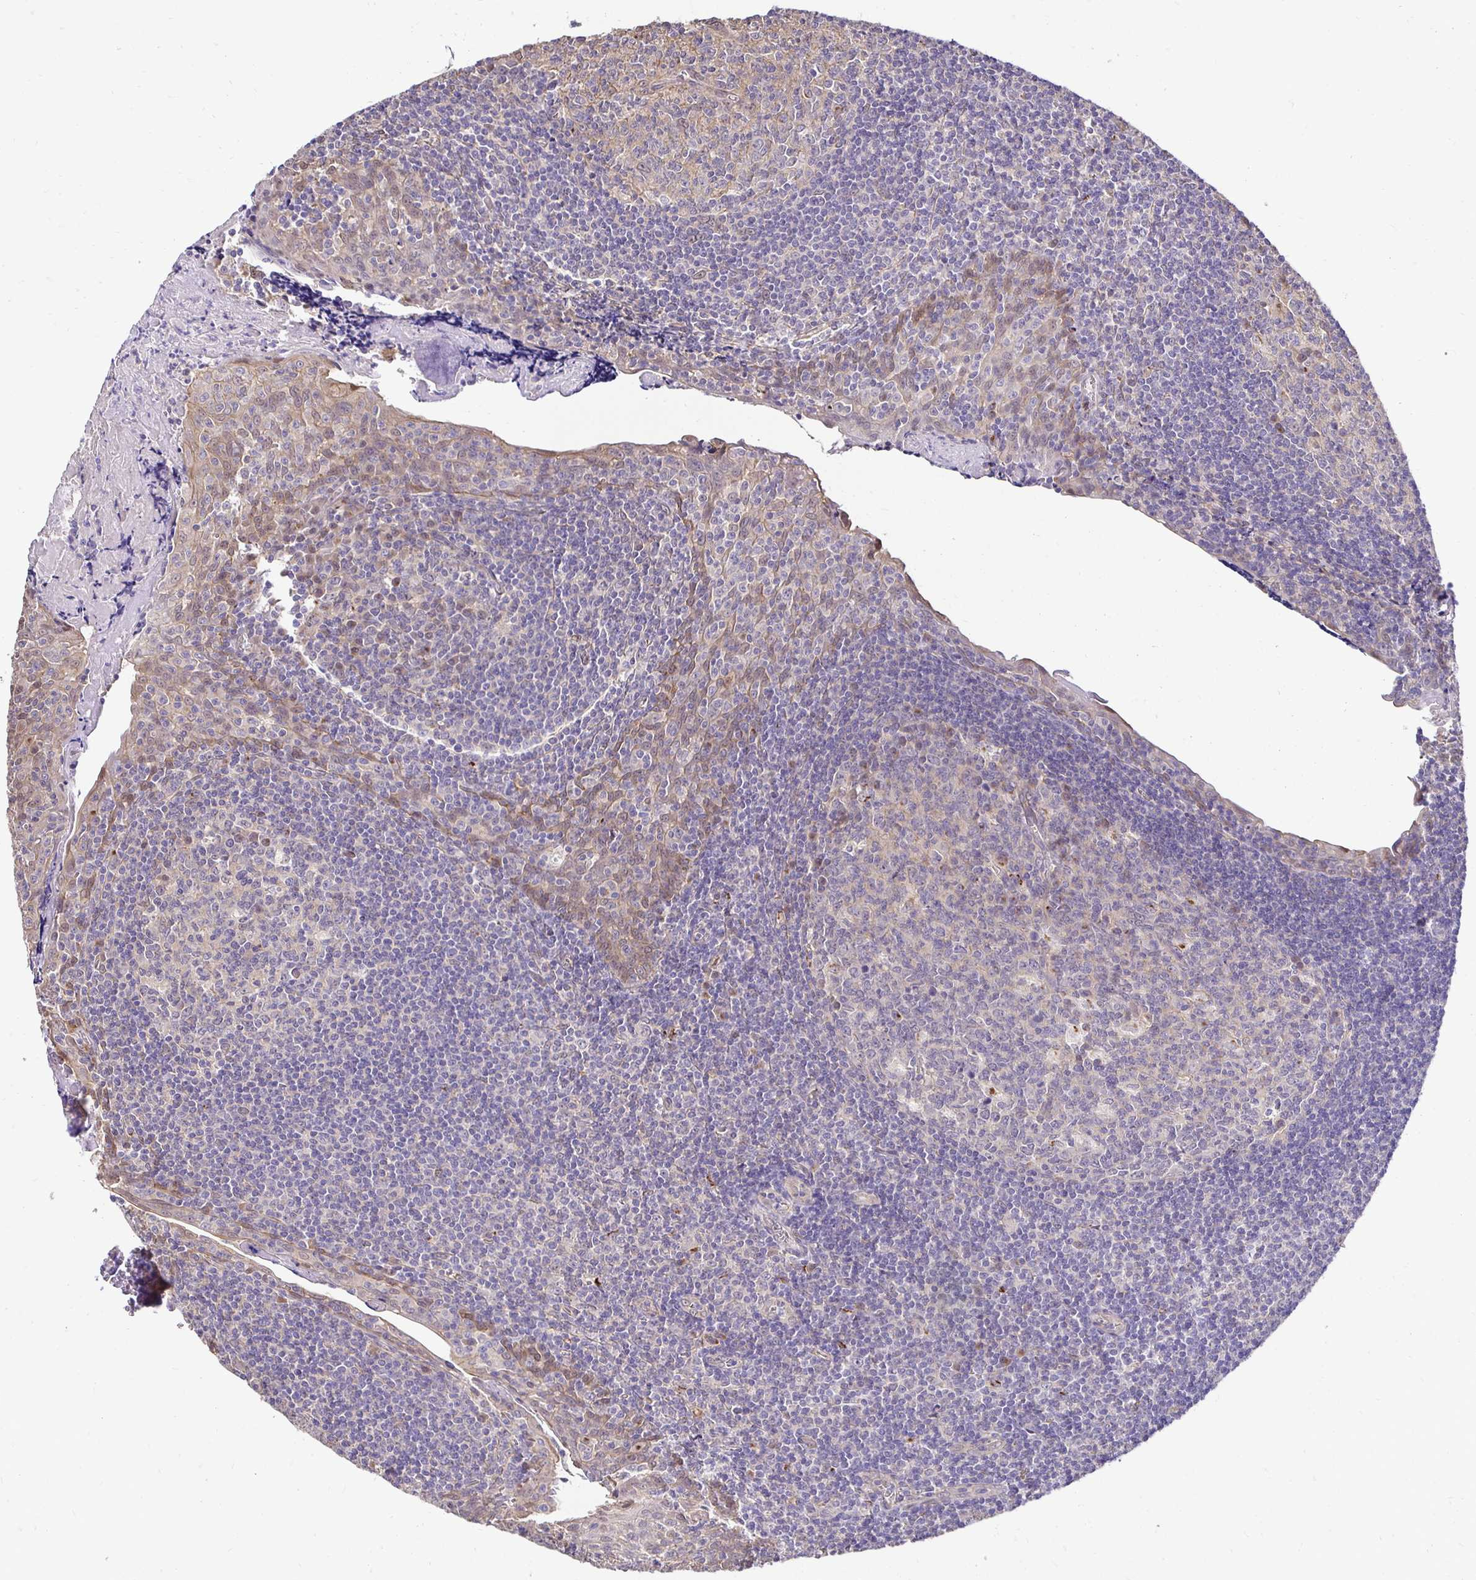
{"staining": {"intensity": "negative", "quantity": "none", "location": "none"}, "tissue": "tonsil", "cell_type": "Germinal center cells", "image_type": "normal", "snomed": [{"axis": "morphology", "description": "Normal tissue, NOS"}, {"axis": "morphology", "description": "Inflammation, NOS"}, {"axis": "topography", "description": "Tonsil"}], "caption": "An immunohistochemistry micrograph of benign tonsil is shown. There is no staining in germinal center cells of tonsil.", "gene": "SLC9A1", "patient": {"sex": "female", "age": 31}}